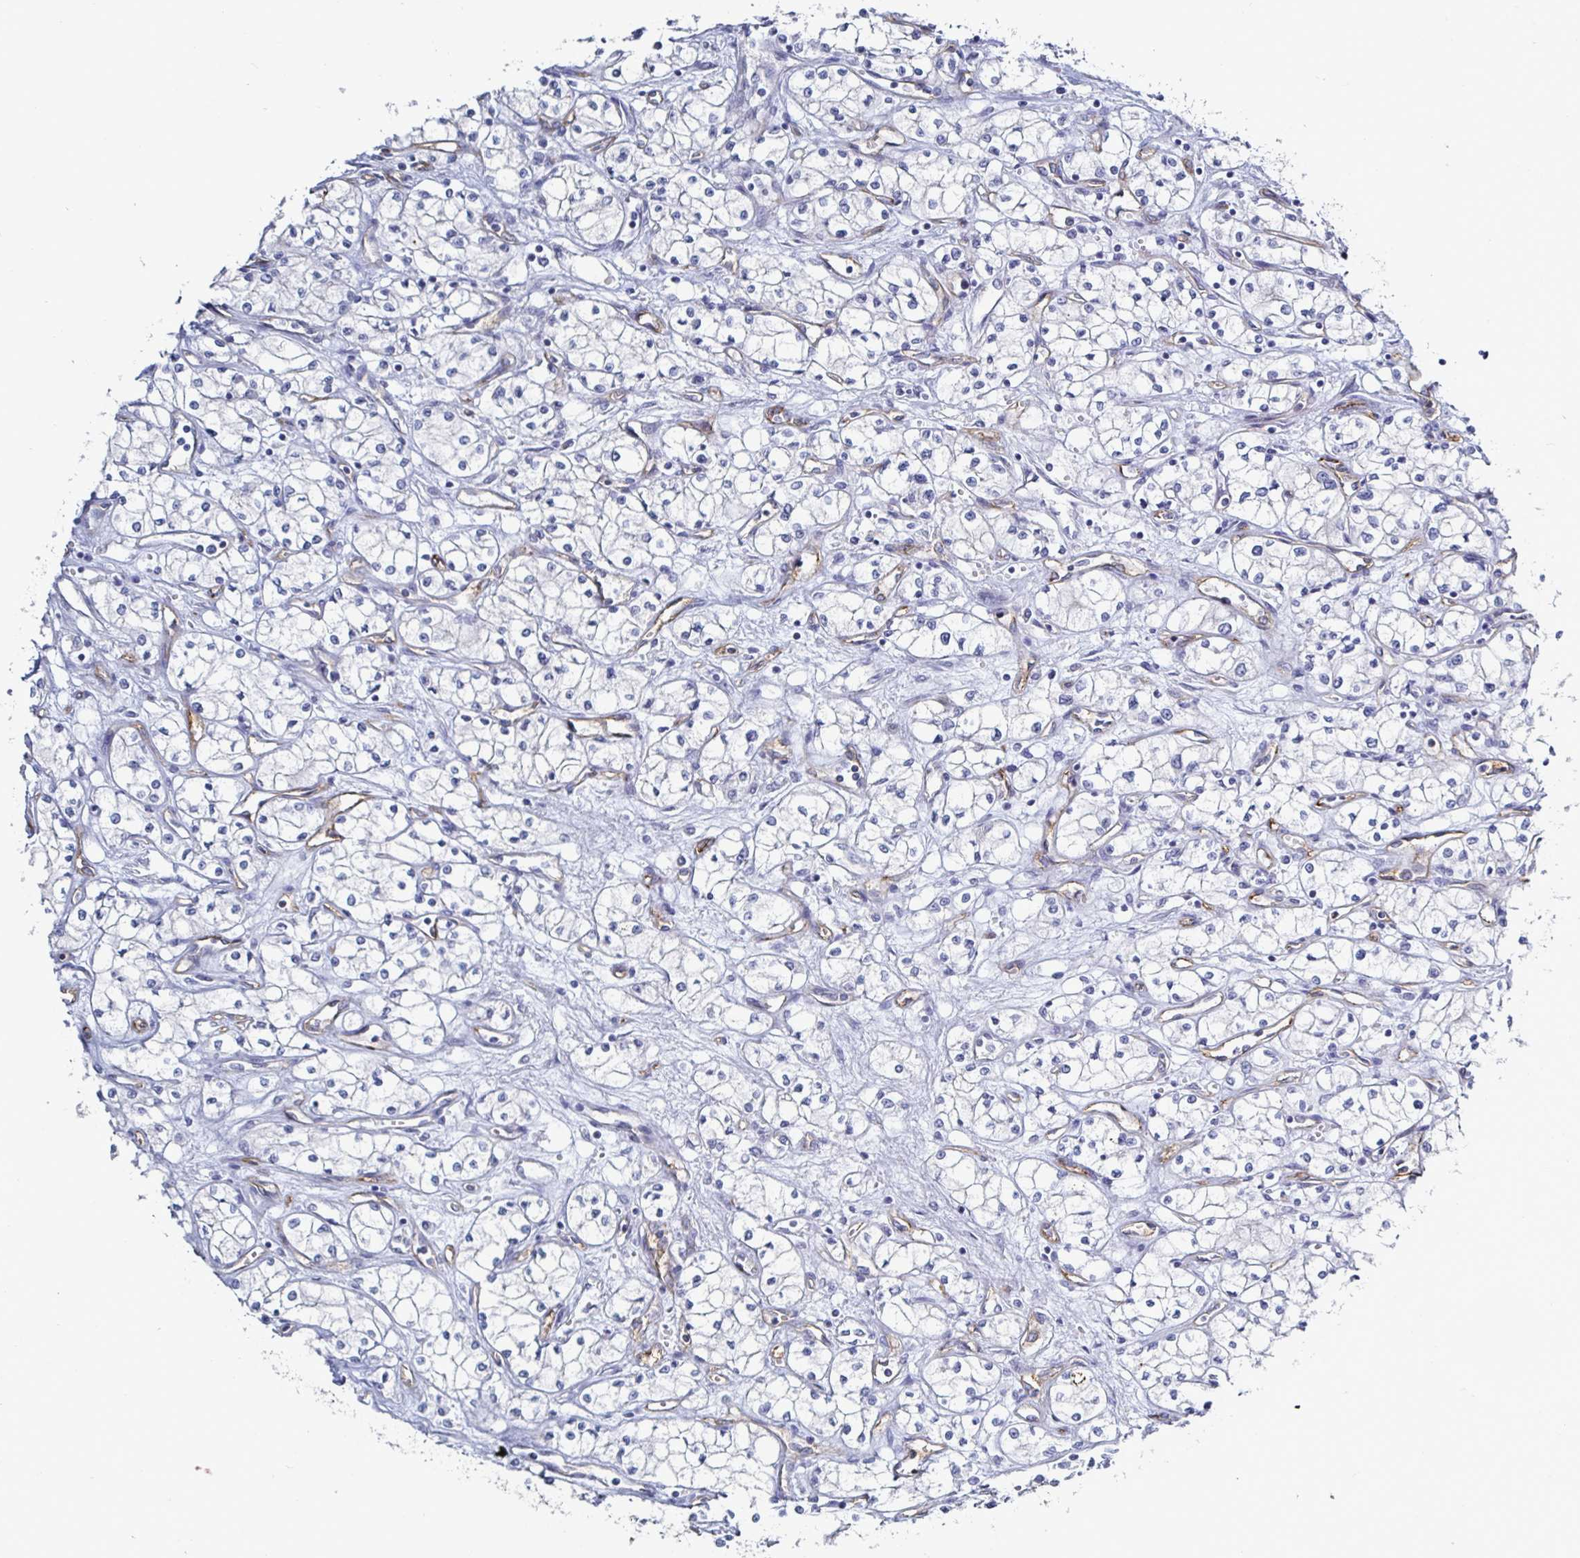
{"staining": {"intensity": "negative", "quantity": "none", "location": "none"}, "tissue": "renal cancer", "cell_type": "Tumor cells", "image_type": "cancer", "snomed": [{"axis": "morphology", "description": "Normal tissue, NOS"}, {"axis": "morphology", "description": "Adenocarcinoma, NOS"}, {"axis": "topography", "description": "Kidney"}], "caption": "DAB immunohistochemical staining of human adenocarcinoma (renal) reveals no significant staining in tumor cells.", "gene": "ACSBG2", "patient": {"sex": "male", "age": 59}}